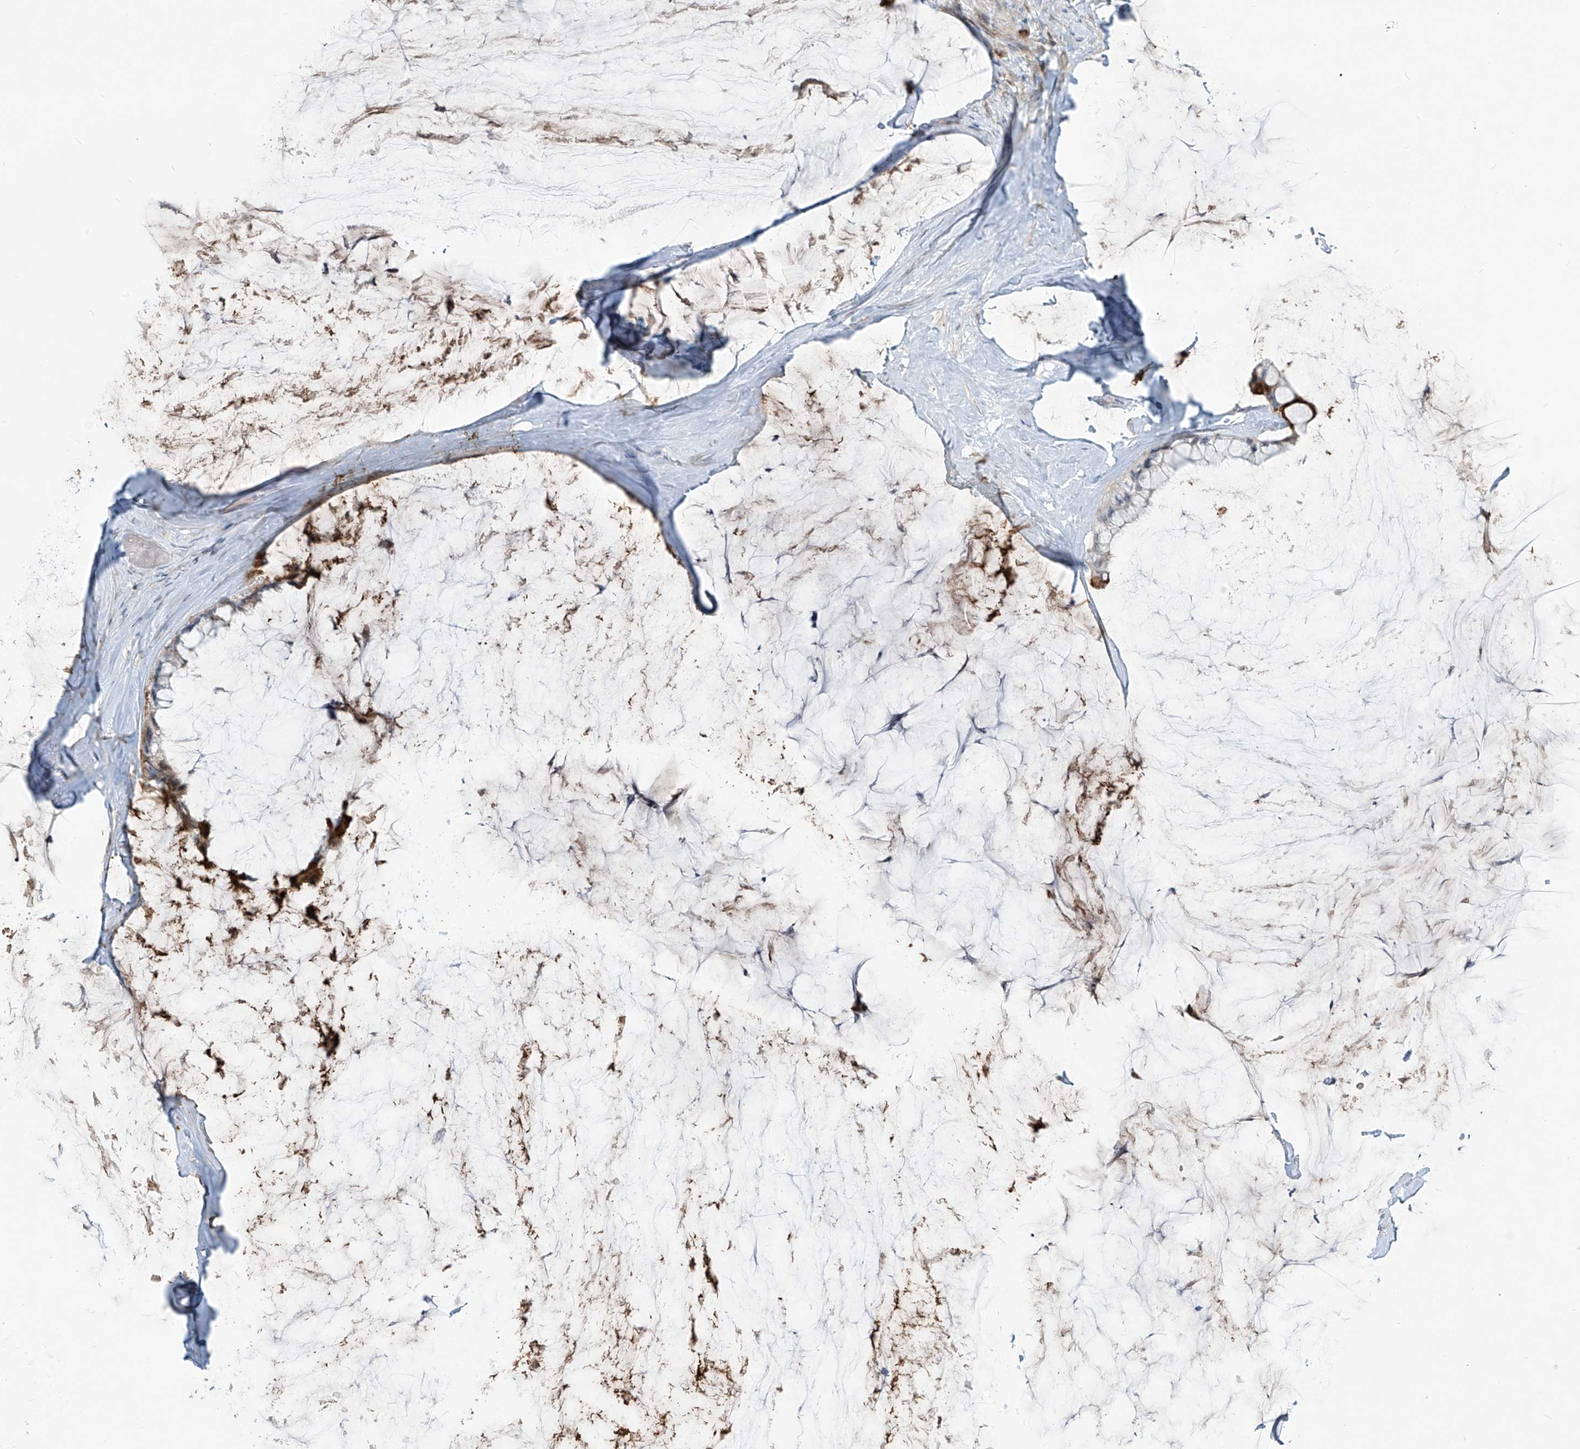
{"staining": {"intensity": "moderate", "quantity": "<25%", "location": "cytoplasmic/membranous"}, "tissue": "ovarian cancer", "cell_type": "Tumor cells", "image_type": "cancer", "snomed": [{"axis": "morphology", "description": "Cystadenocarcinoma, mucinous, NOS"}, {"axis": "topography", "description": "Ovary"}], "caption": "Immunohistochemistry (IHC) (DAB) staining of human ovarian cancer (mucinous cystadenocarcinoma) exhibits moderate cytoplasmic/membranous protein staining in about <25% of tumor cells.", "gene": "NOTO", "patient": {"sex": "female", "age": 39}}